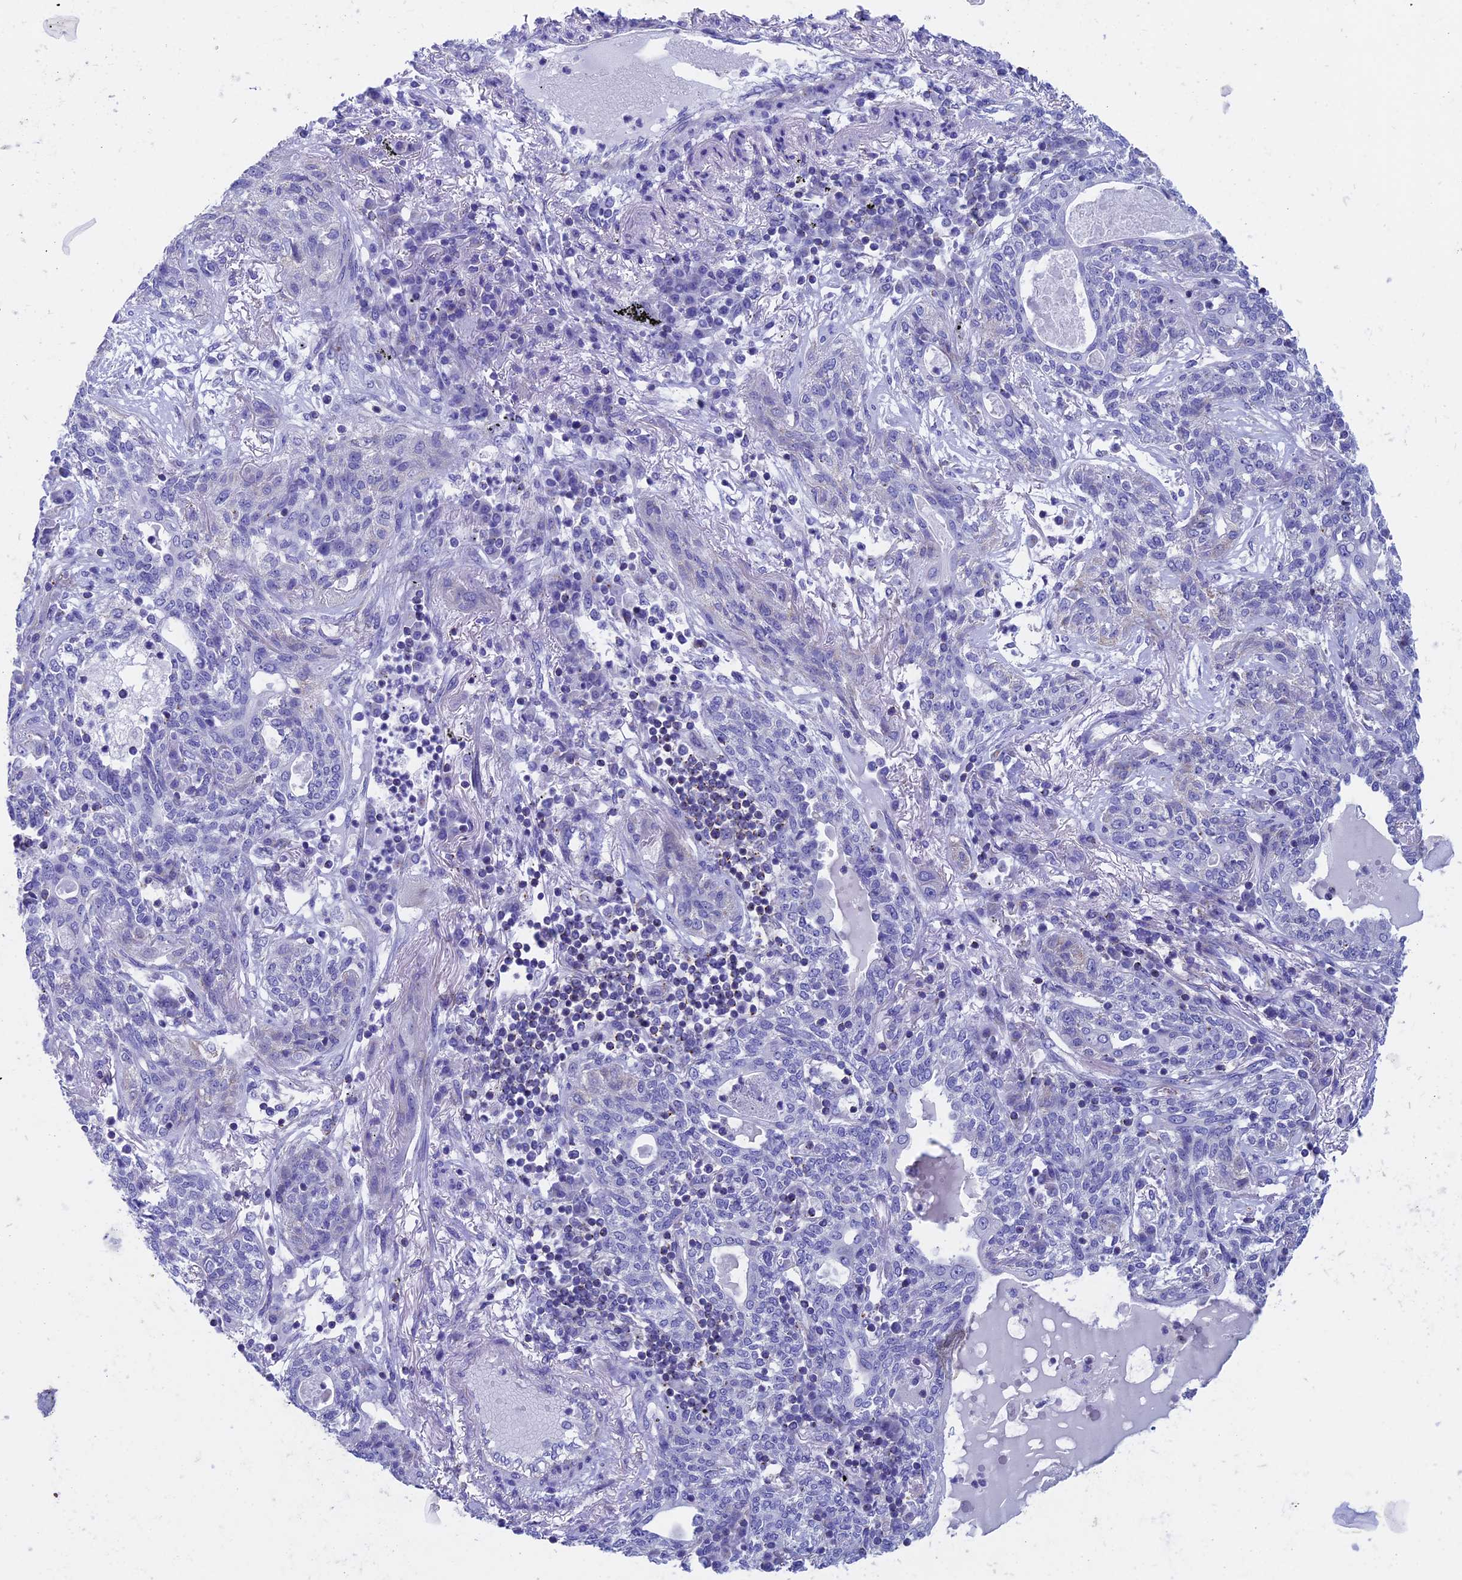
{"staining": {"intensity": "negative", "quantity": "none", "location": "none"}, "tissue": "lung cancer", "cell_type": "Tumor cells", "image_type": "cancer", "snomed": [{"axis": "morphology", "description": "Squamous cell carcinoma, NOS"}, {"axis": "topography", "description": "Lung"}], "caption": "Tumor cells show no significant protein staining in lung cancer. (Brightfield microscopy of DAB IHC at high magnification).", "gene": "SEPTIN1", "patient": {"sex": "female", "age": 70}}